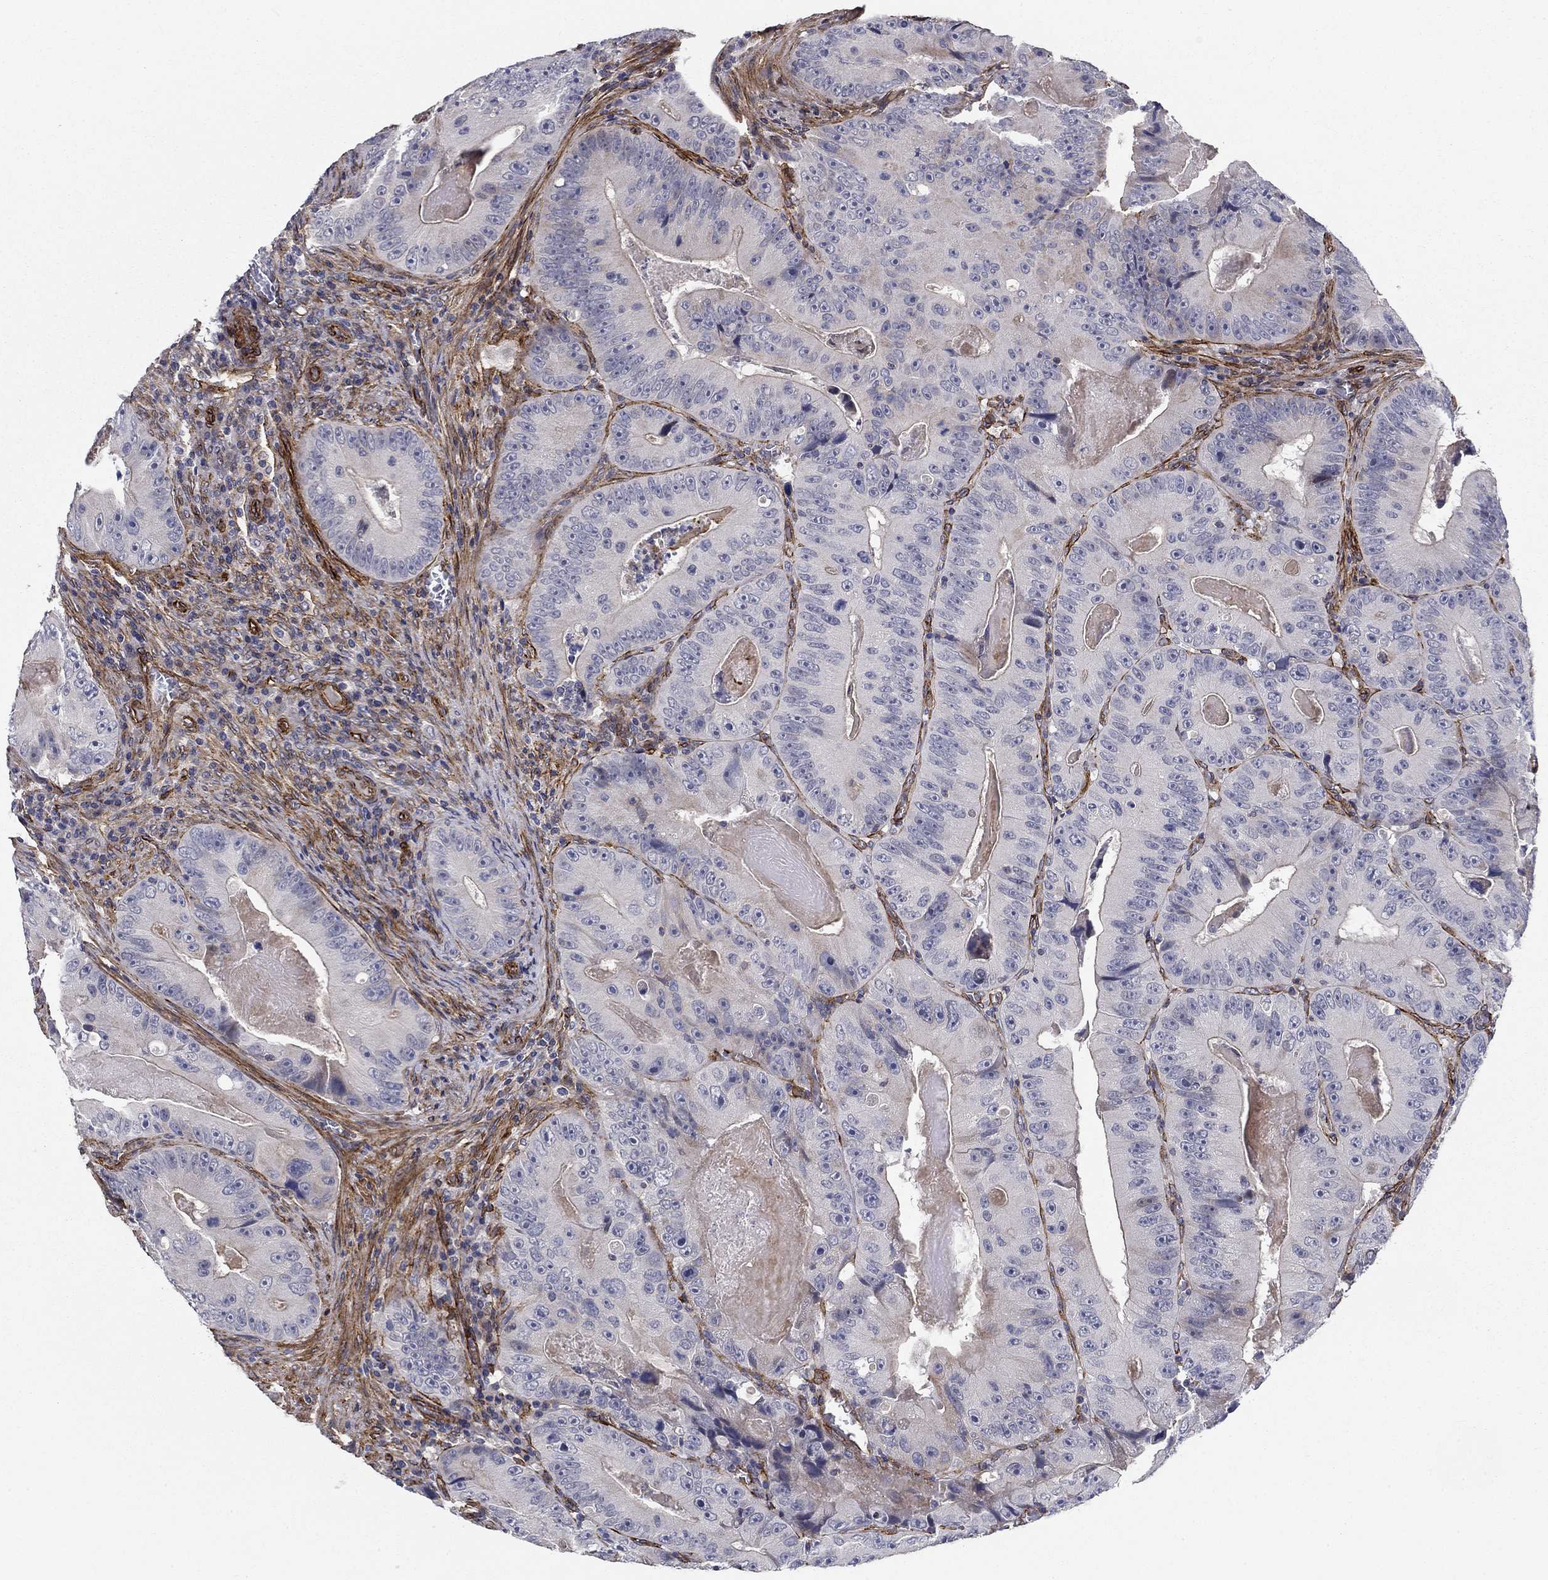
{"staining": {"intensity": "negative", "quantity": "none", "location": "none"}, "tissue": "colorectal cancer", "cell_type": "Tumor cells", "image_type": "cancer", "snomed": [{"axis": "morphology", "description": "Adenocarcinoma, NOS"}, {"axis": "topography", "description": "Colon"}], "caption": "Tumor cells show no significant protein positivity in colorectal cancer.", "gene": "SYNC", "patient": {"sex": "female", "age": 86}}